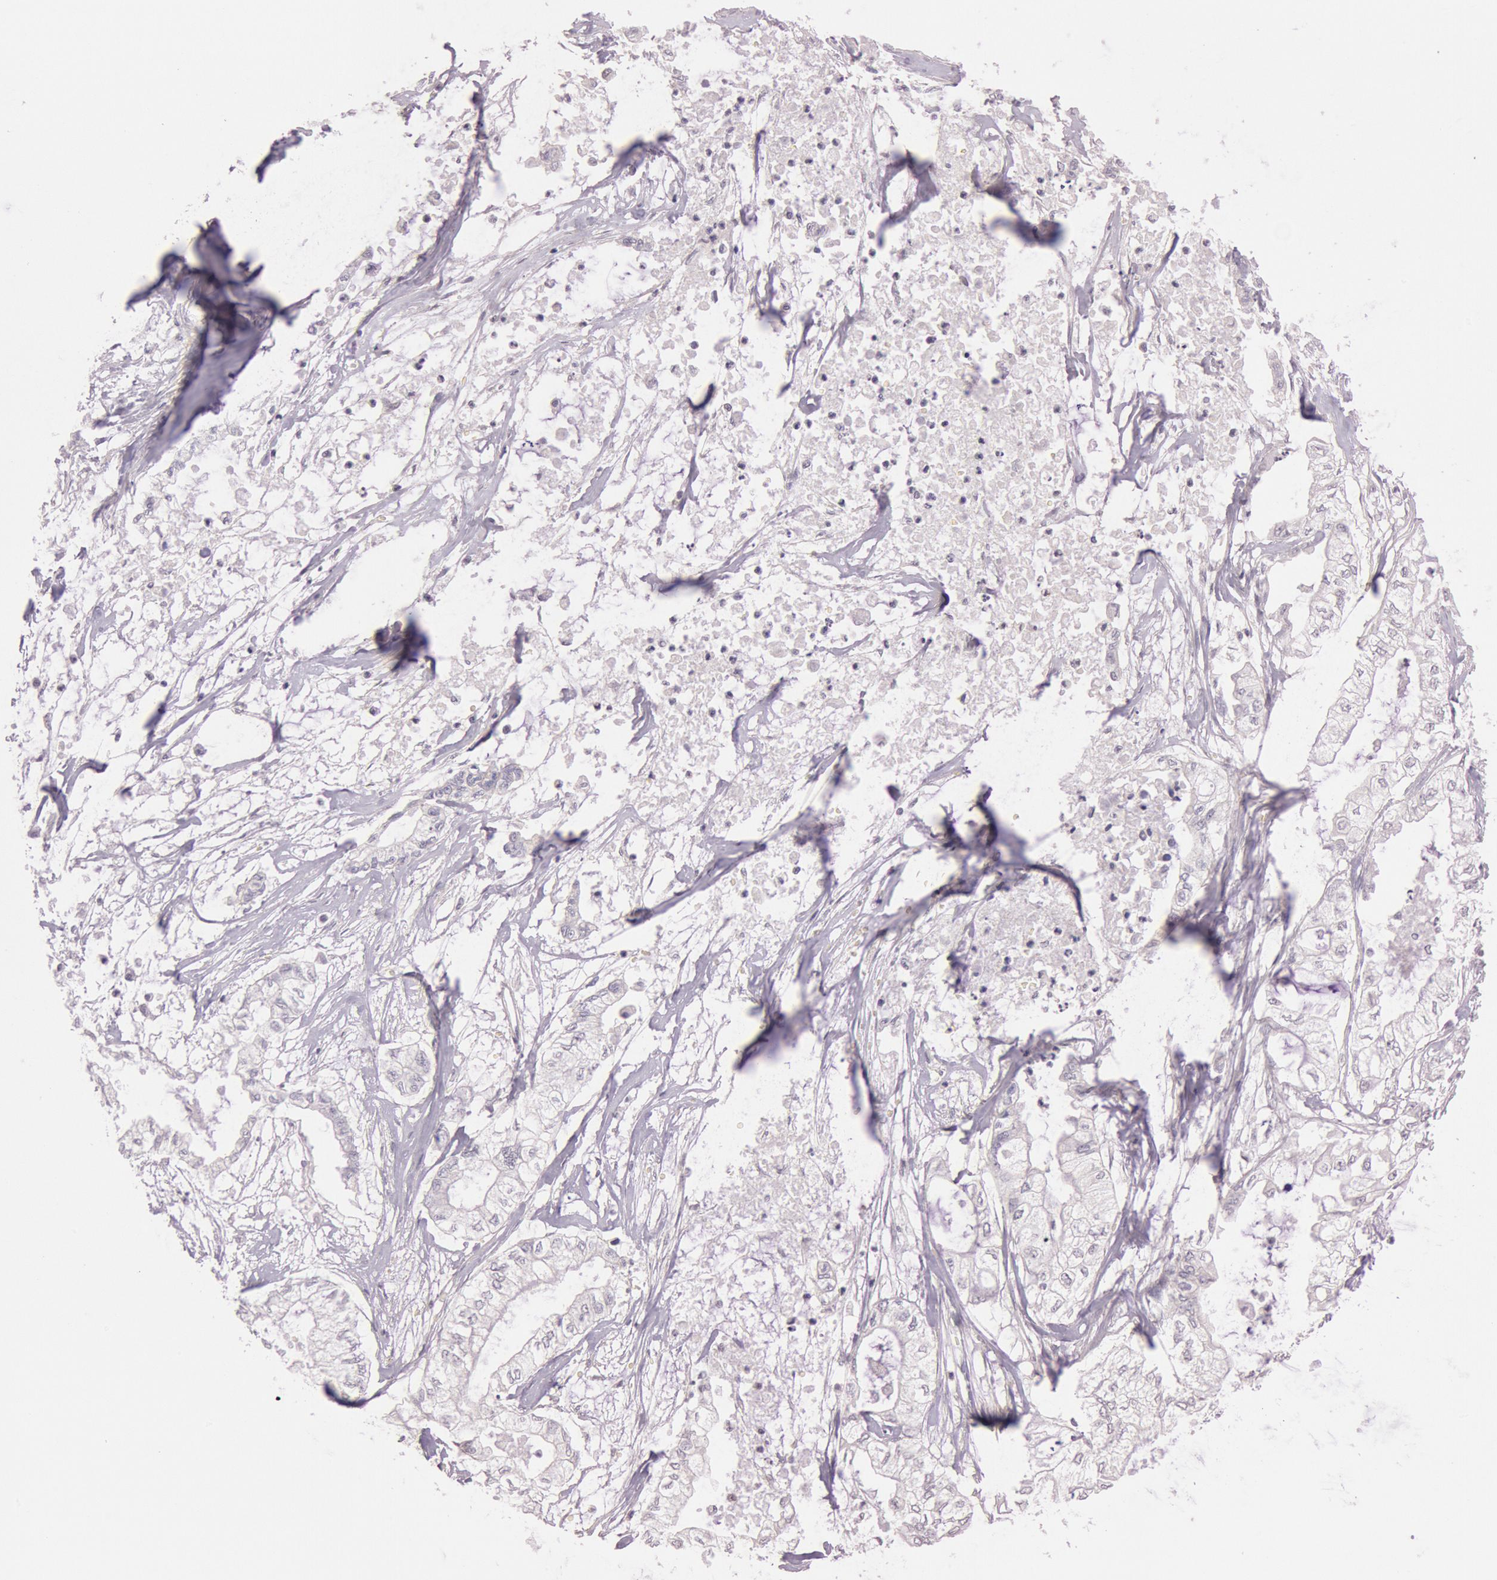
{"staining": {"intensity": "negative", "quantity": "none", "location": "none"}, "tissue": "pancreatic cancer", "cell_type": "Tumor cells", "image_type": "cancer", "snomed": [{"axis": "morphology", "description": "Adenocarcinoma, NOS"}, {"axis": "topography", "description": "Pancreas"}], "caption": "An immunohistochemistry (IHC) image of pancreatic cancer (adenocarcinoma) is shown. There is no staining in tumor cells of pancreatic cancer (adenocarcinoma).", "gene": "TASL", "patient": {"sex": "male", "age": 79}}